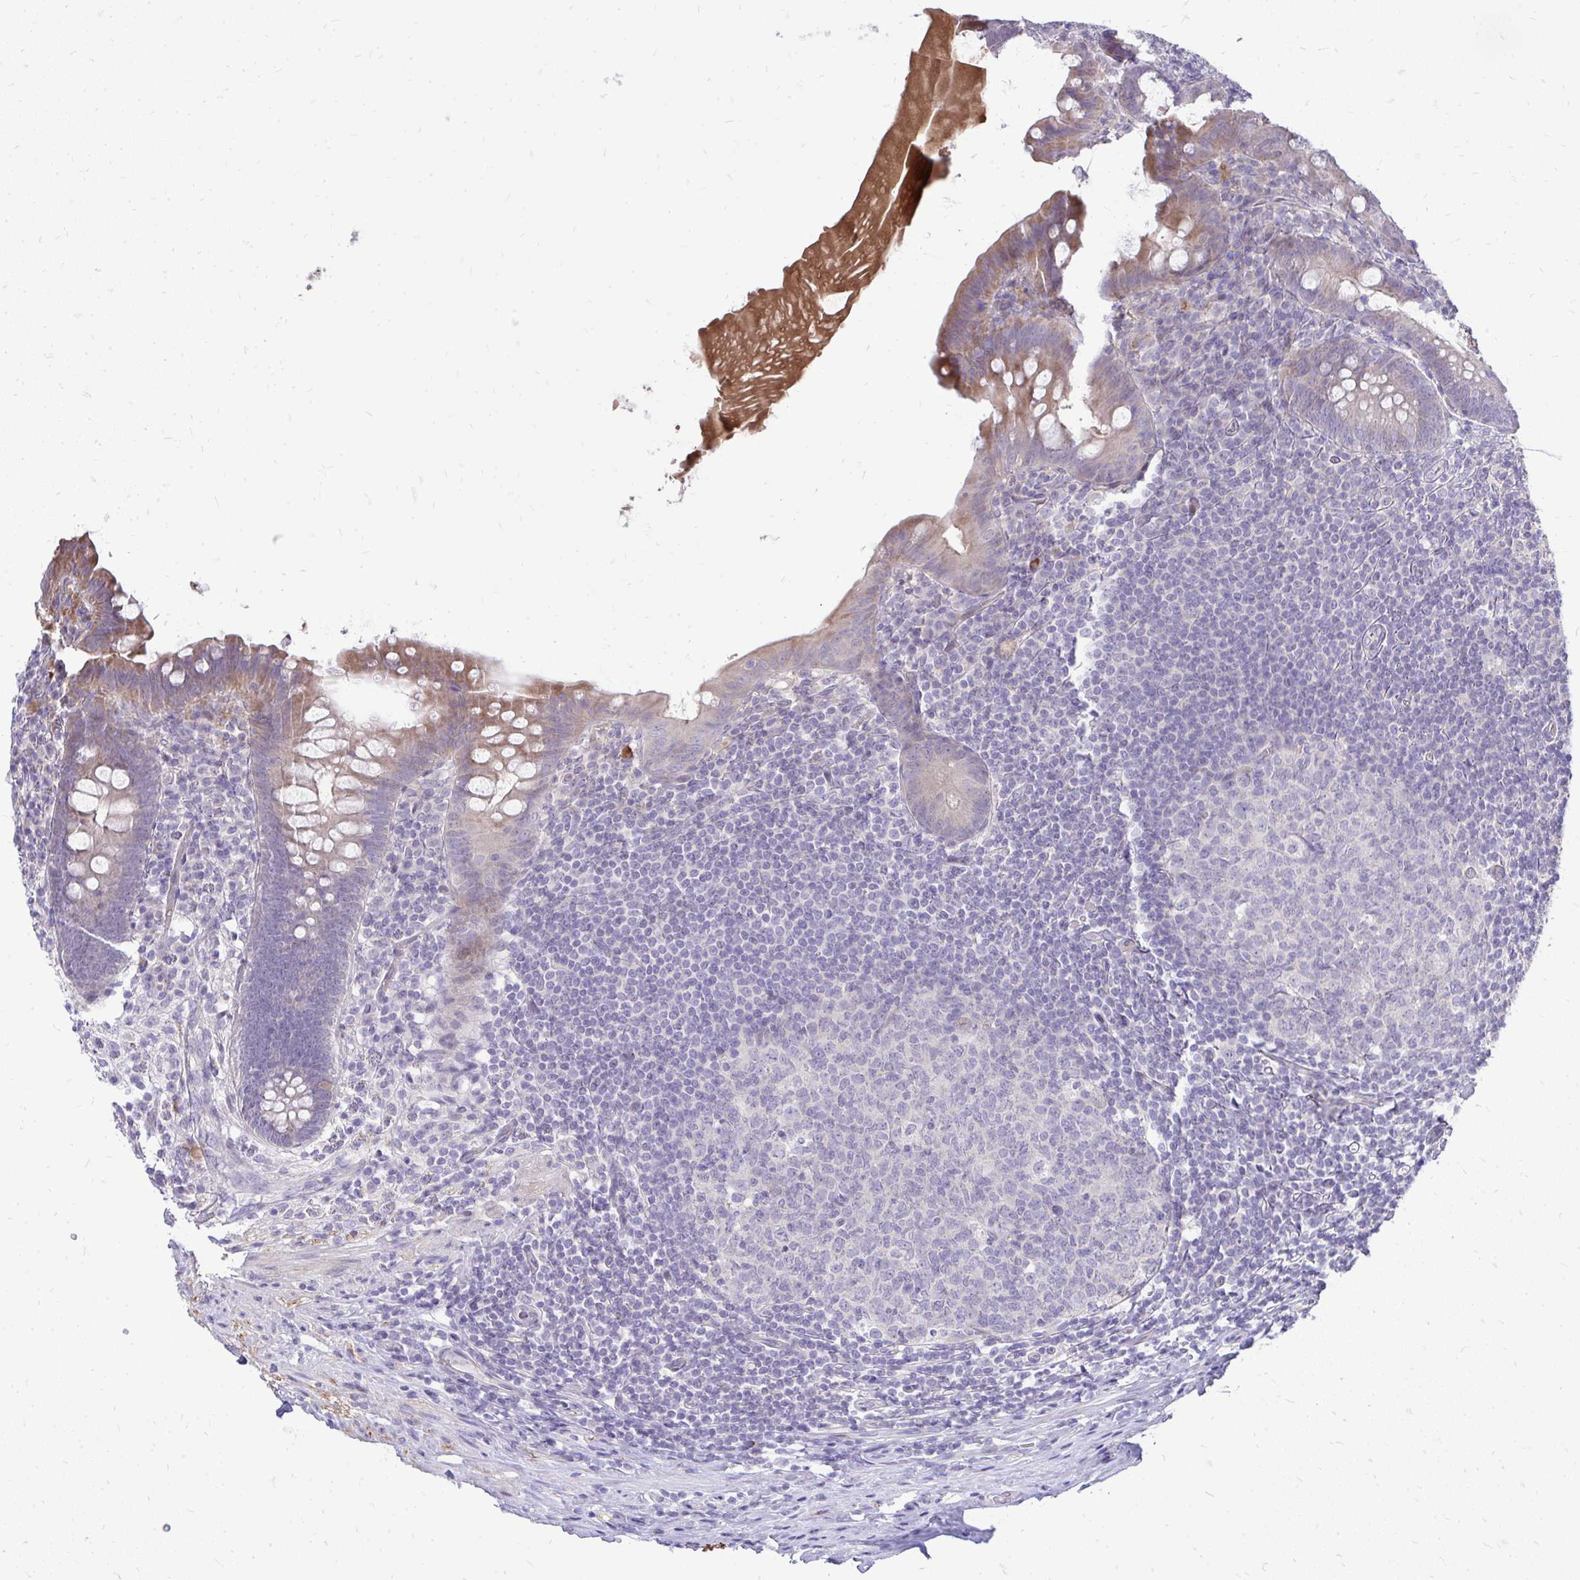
{"staining": {"intensity": "moderate", "quantity": "25%-75%", "location": "cytoplasmic/membranous"}, "tissue": "appendix", "cell_type": "Glandular cells", "image_type": "normal", "snomed": [{"axis": "morphology", "description": "Normal tissue, NOS"}, {"axis": "topography", "description": "Appendix"}], "caption": "Appendix was stained to show a protein in brown. There is medium levels of moderate cytoplasmic/membranous staining in approximately 25%-75% of glandular cells. Immunohistochemistry stains the protein of interest in brown and the nuclei are stained blue.", "gene": "OR8D1", "patient": {"sex": "male", "age": 71}}